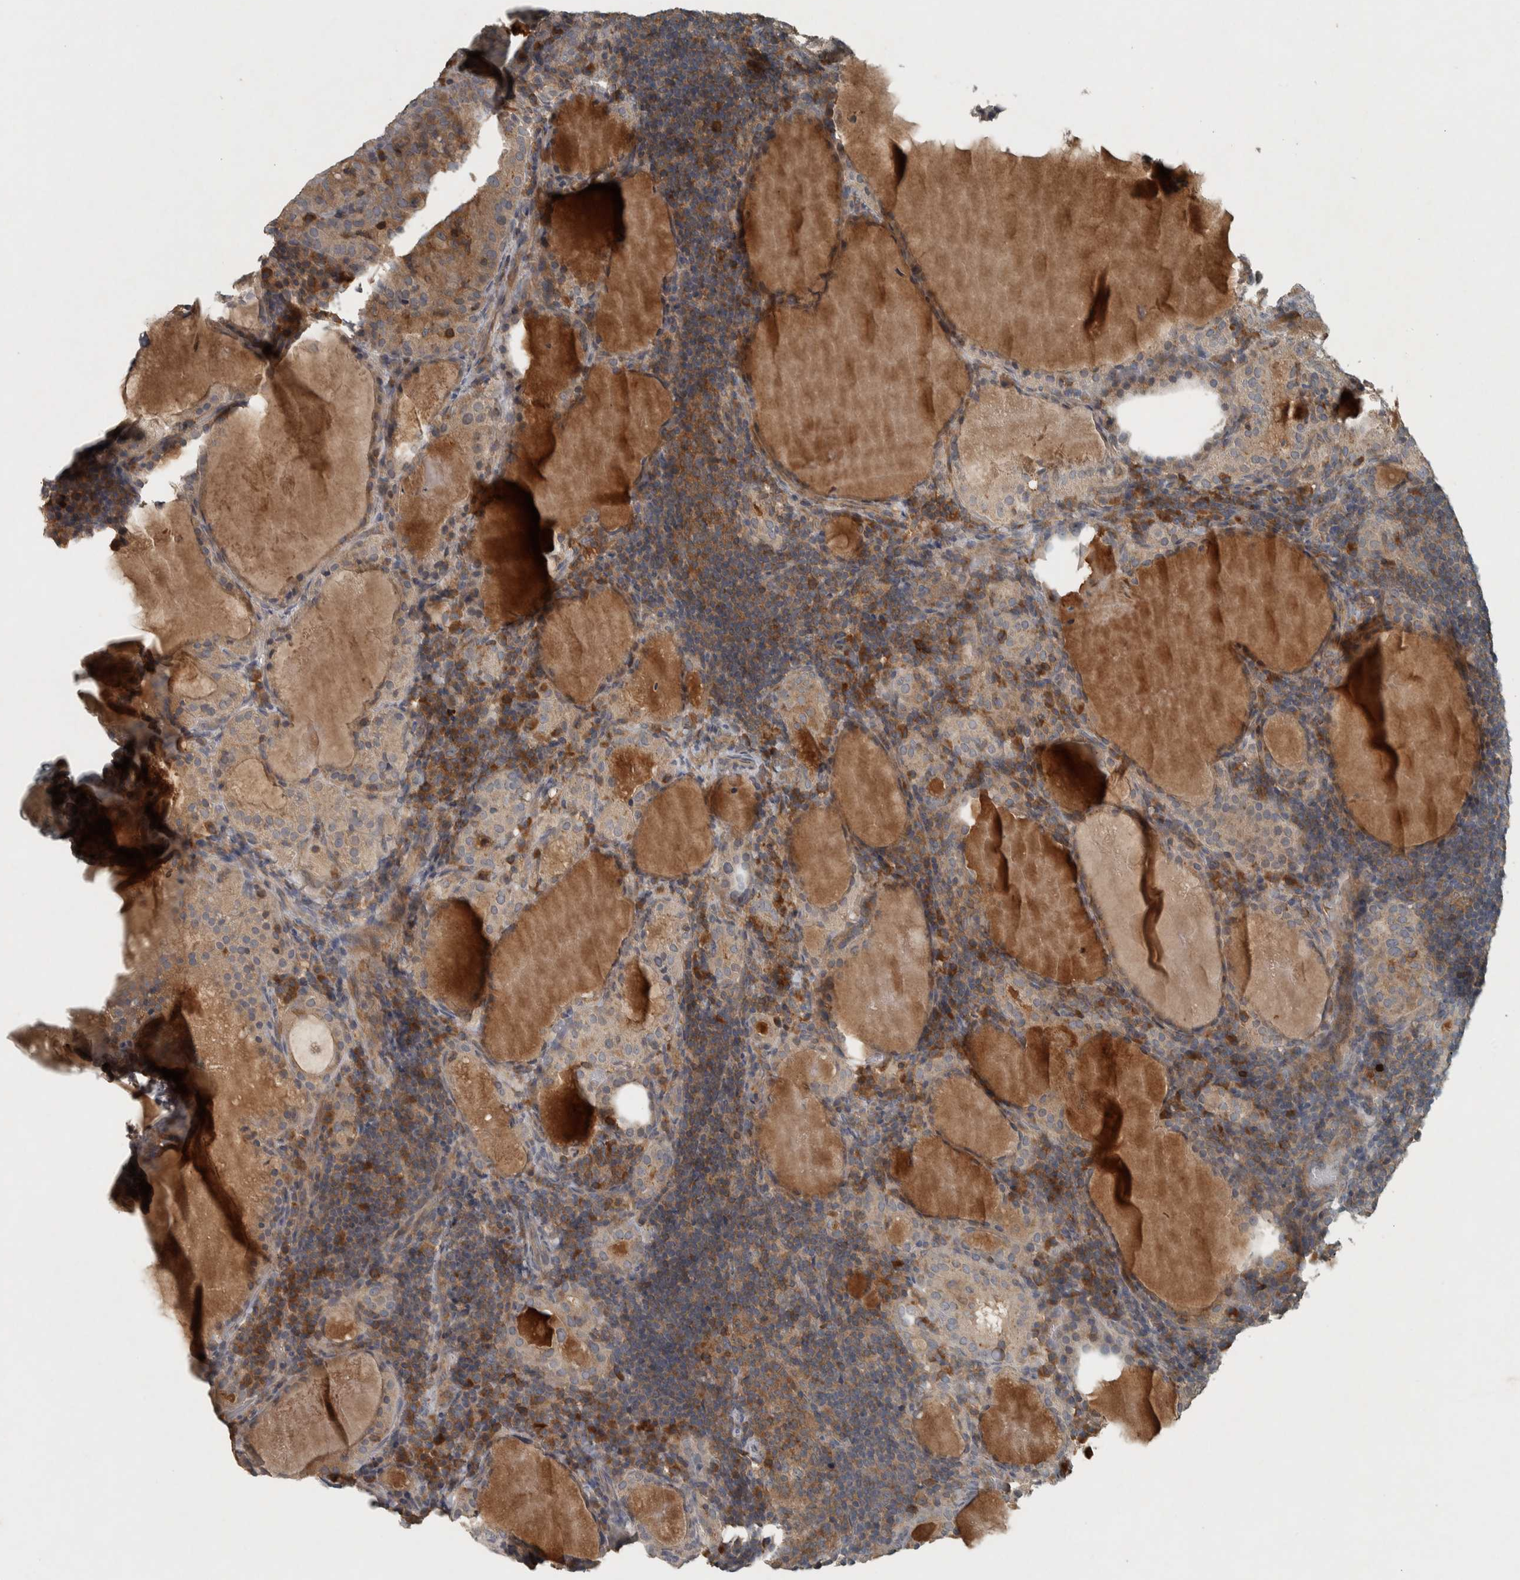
{"staining": {"intensity": "weak", "quantity": "25%-75%", "location": "cytoplasmic/membranous"}, "tissue": "thyroid cancer", "cell_type": "Tumor cells", "image_type": "cancer", "snomed": [{"axis": "morphology", "description": "Papillary adenocarcinoma, NOS"}, {"axis": "topography", "description": "Thyroid gland"}], "caption": "Weak cytoplasmic/membranous expression for a protein is appreciated in about 25%-75% of tumor cells of papillary adenocarcinoma (thyroid) using immunohistochemistry (IHC).", "gene": "CLCN2", "patient": {"sex": "female", "age": 42}}